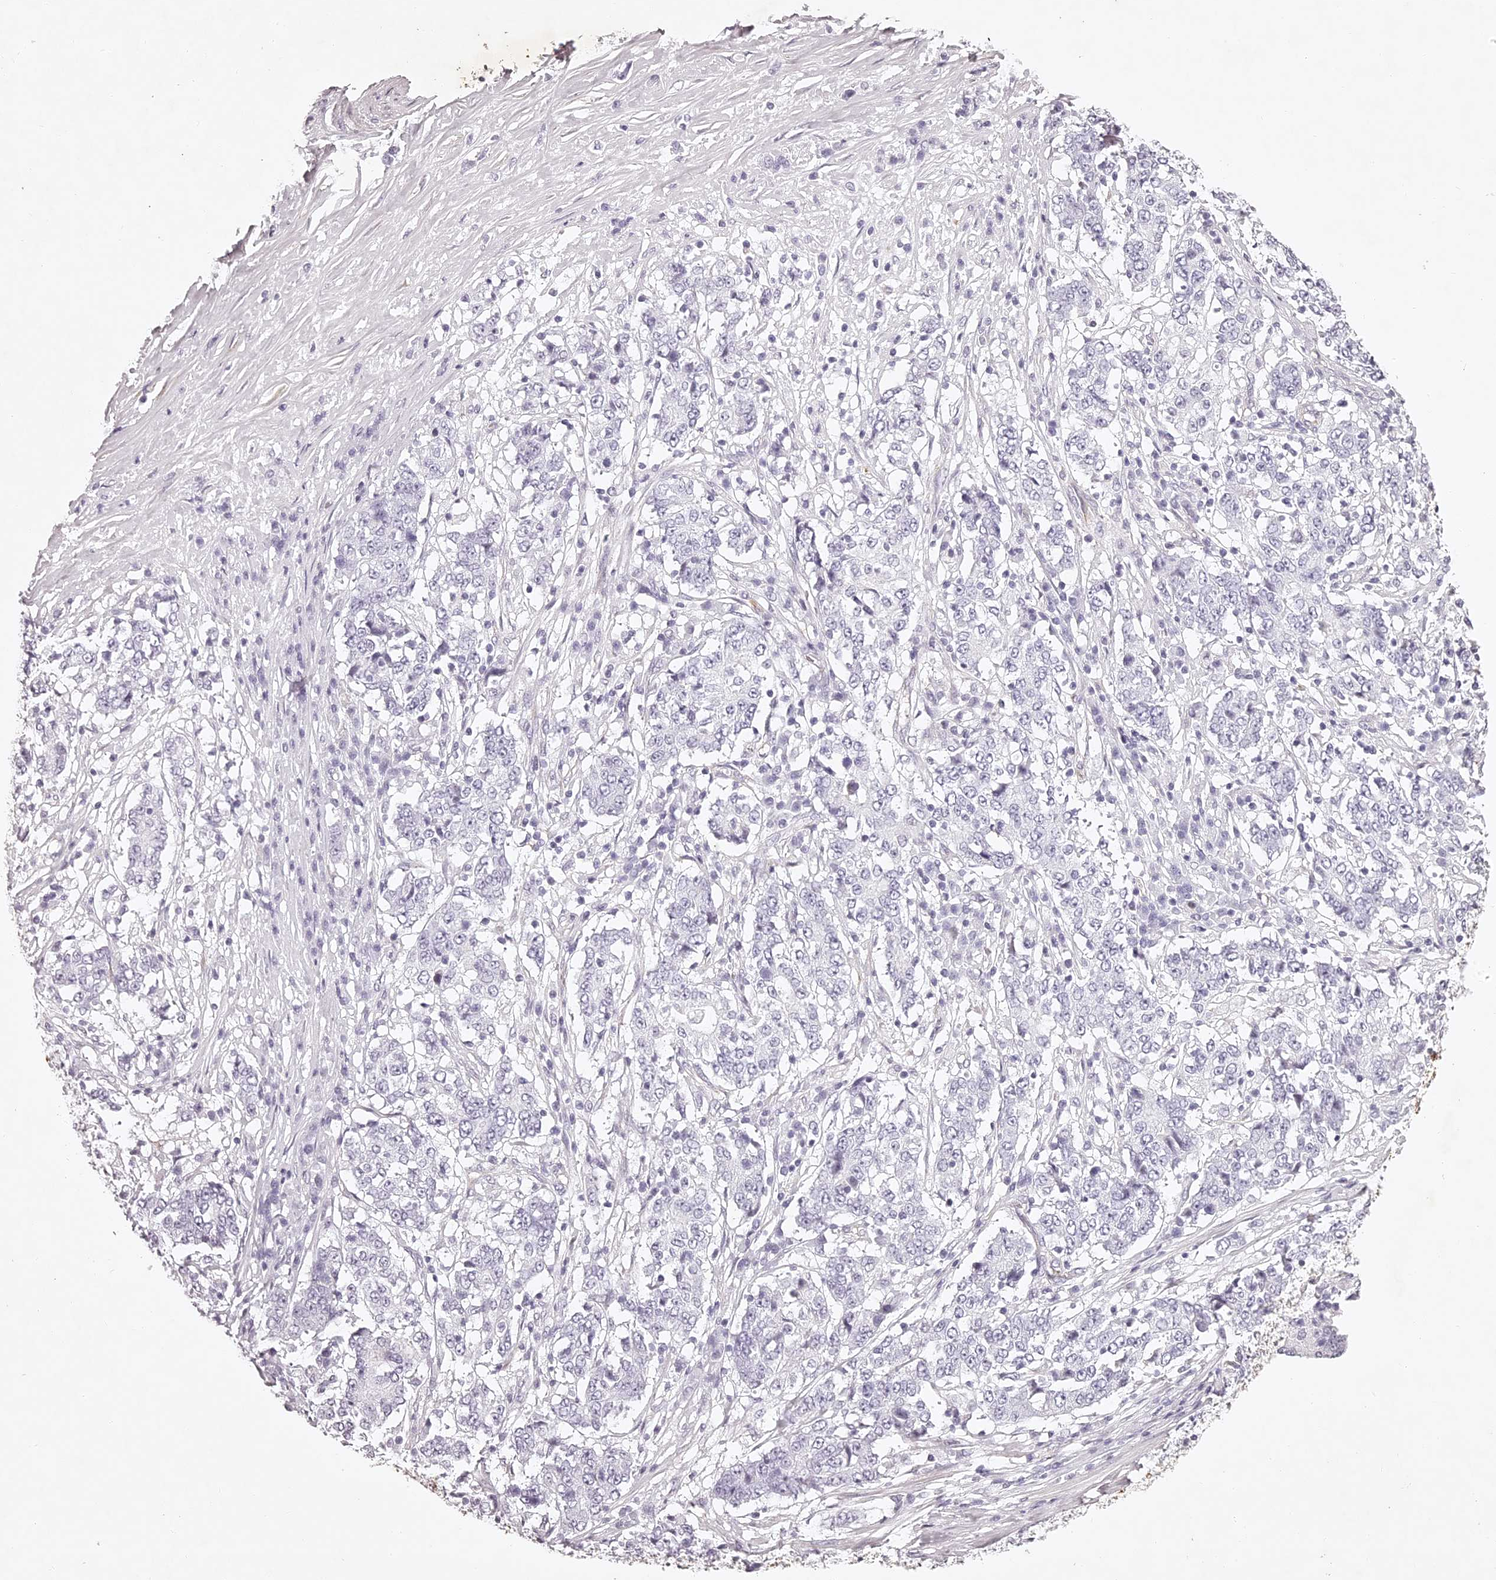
{"staining": {"intensity": "negative", "quantity": "none", "location": "none"}, "tissue": "stomach cancer", "cell_type": "Tumor cells", "image_type": "cancer", "snomed": [{"axis": "morphology", "description": "Adenocarcinoma, NOS"}, {"axis": "topography", "description": "Stomach"}], "caption": "Stomach cancer (adenocarcinoma) was stained to show a protein in brown. There is no significant expression in tumor cells.", "gene": "ELAPOR1", "patient": {"sex": "male", "age": 59}}